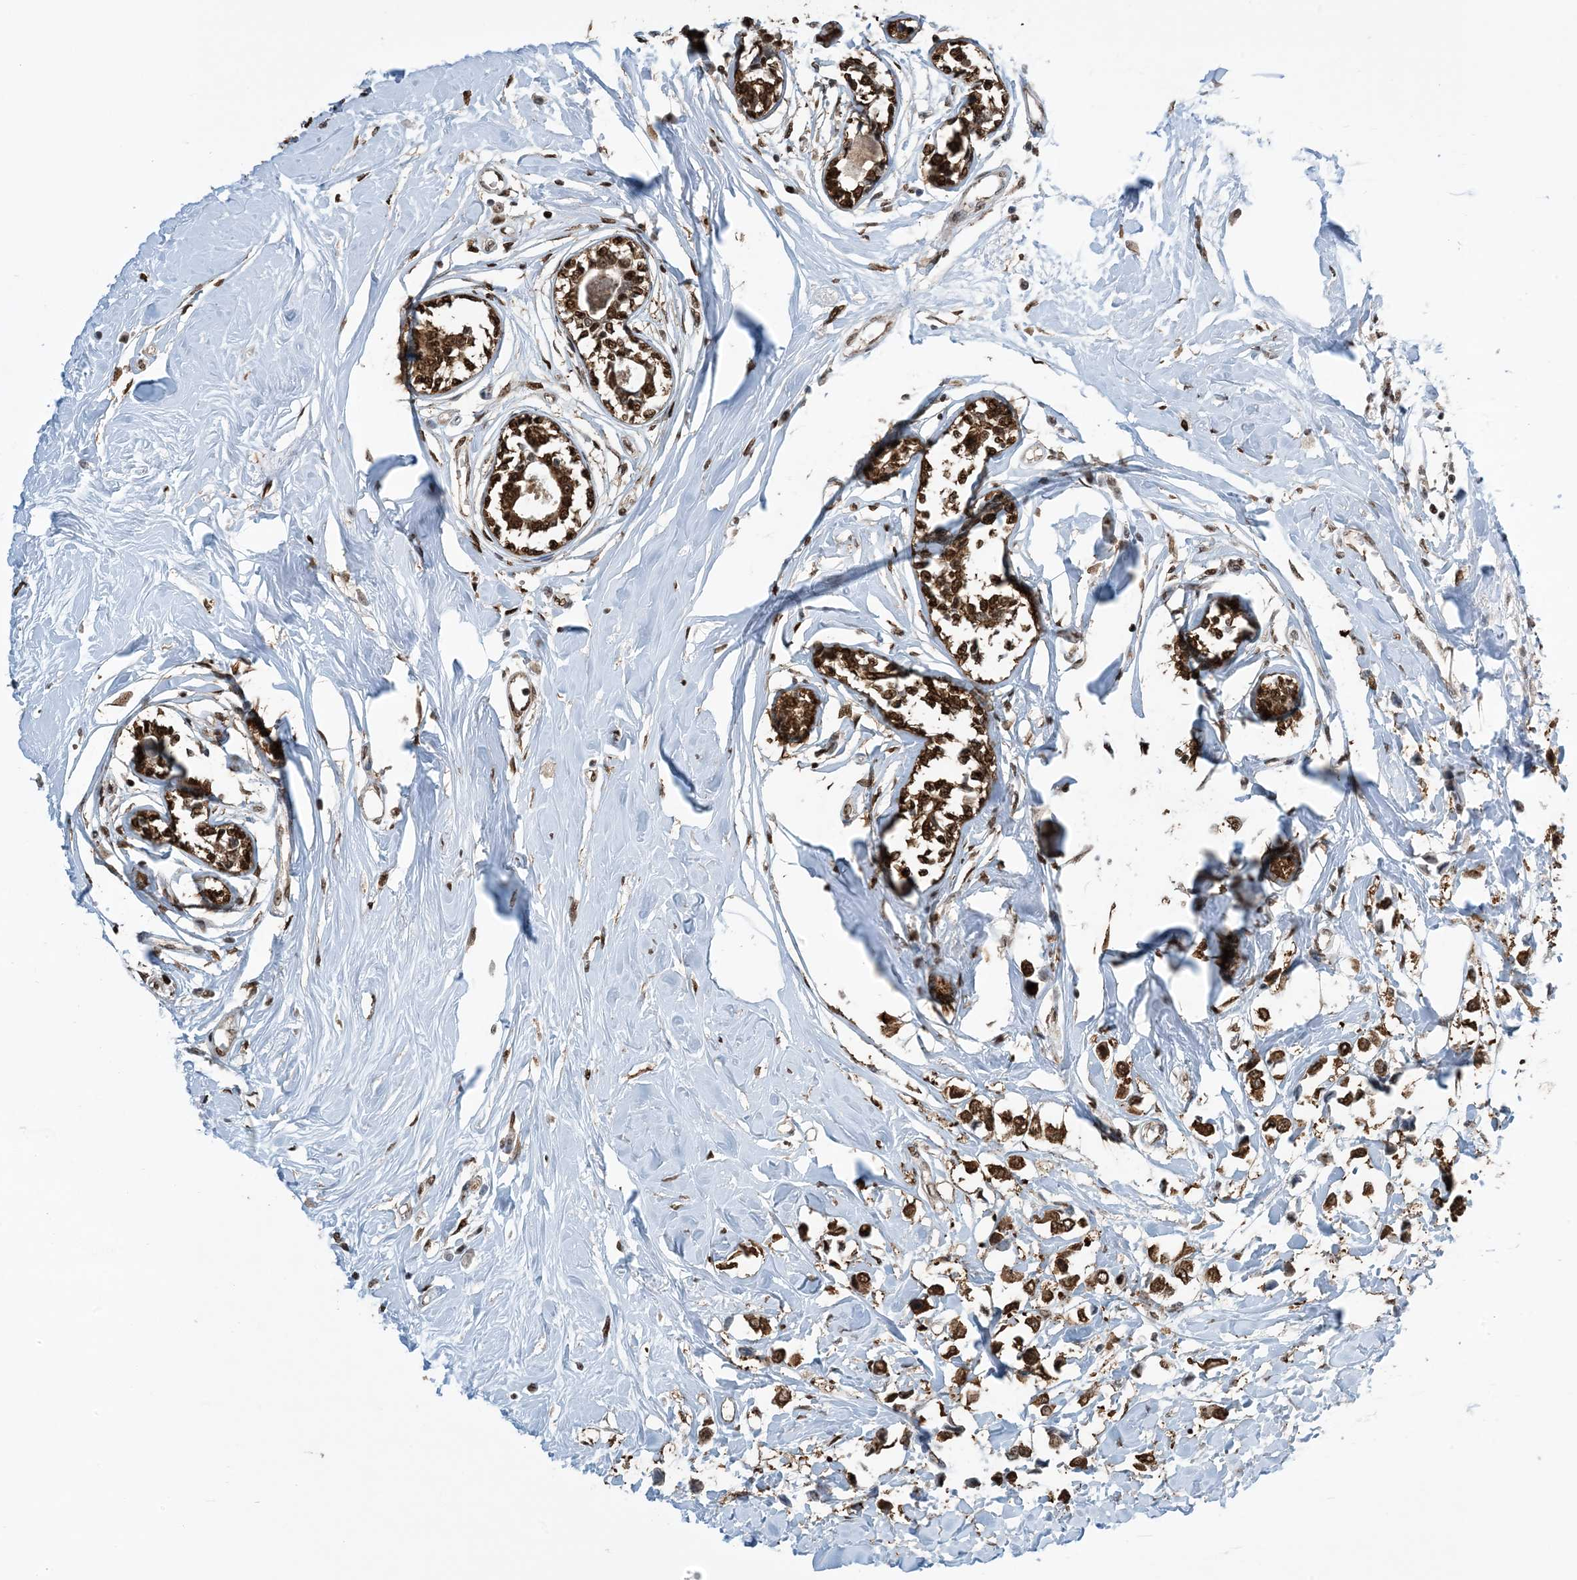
{"staining": {"intensity": "moderate", "quantity": ">75%", "location": "cytoplasmic/membranous,nuclear"}, "tissue": "breast cancer", "cell_type": "Tumor cells", "image_type": "cancer", "snomed": [{"axis": "morphology", "description": "Lobular carcinoma"}, {"axis": "topography", "description": "Breast"}], "caption": "Brown immunohistochemical staining in human lobular carcinoma (breast) reveals moderate cytoplasmic/membranous and nuclear positivity in about >75% of tumor cells. The staining was performed using DAB to visualize the protein expression in brown, while the nuclei were stained in blue with hematoxylin (Magnification: 20x).", "gene": "HSPA1A", "patient": {"sex": "female", "age": 51}}